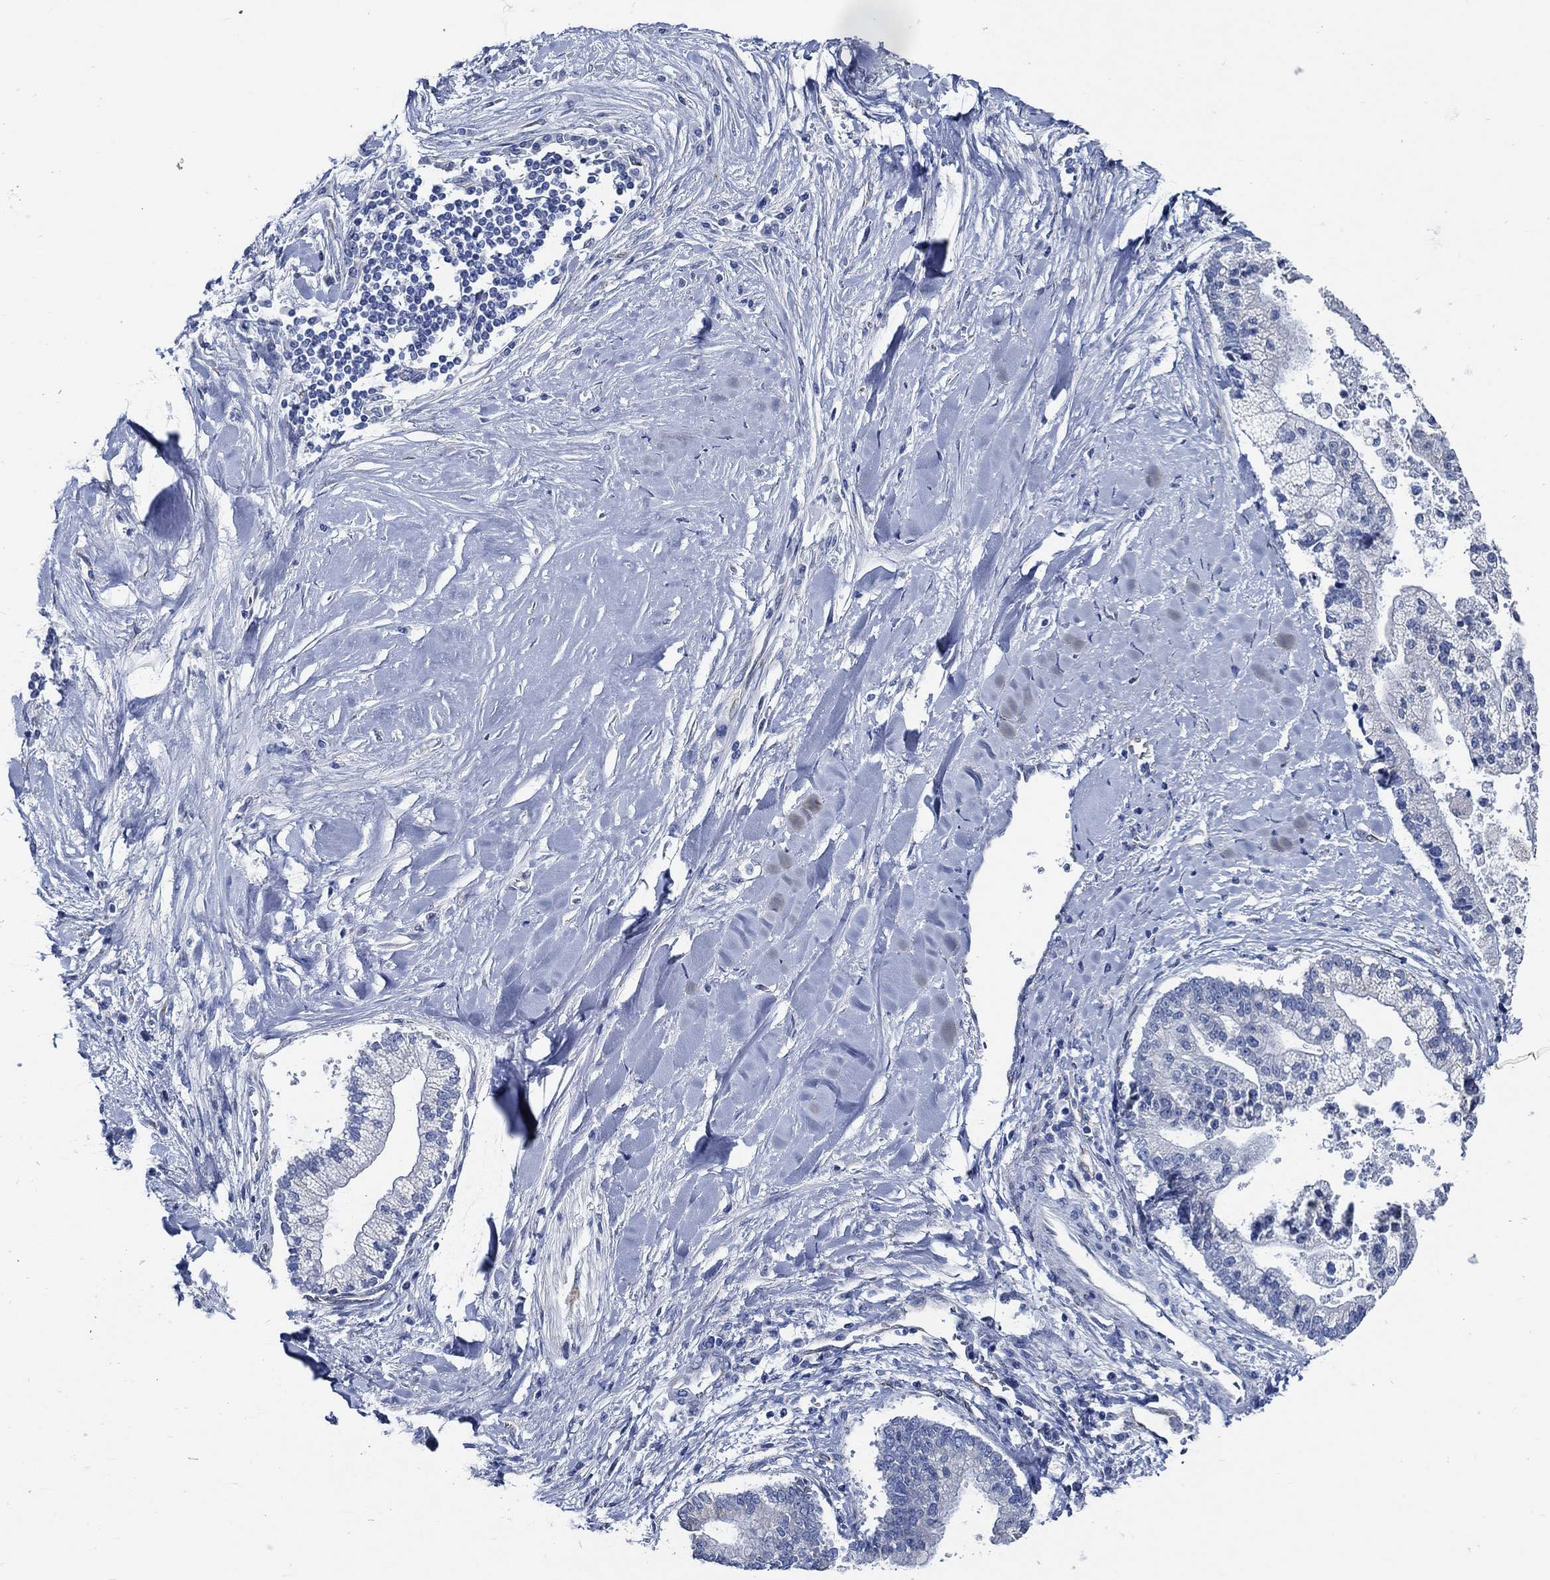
{"staining": {"intensity": "negative", "quantity": "none", "location": "none"}, "tissue": "liver cancer", "cell_type": "Tumor cells", "image_type": "cancer", "snomed": [{"axis": "morphology", "description": "Cholangiocarcinoma"}, {"axis": "topography", "description": "Liver"}], "caption": "DAB (3,3'-diaminobenzidine) immunohistochemical staining of liver cholangiocarcinoma exhibits no significant staining in tumor cells.", "gene": "HECW2", "patient": {"sex": "male", "age": 50}}